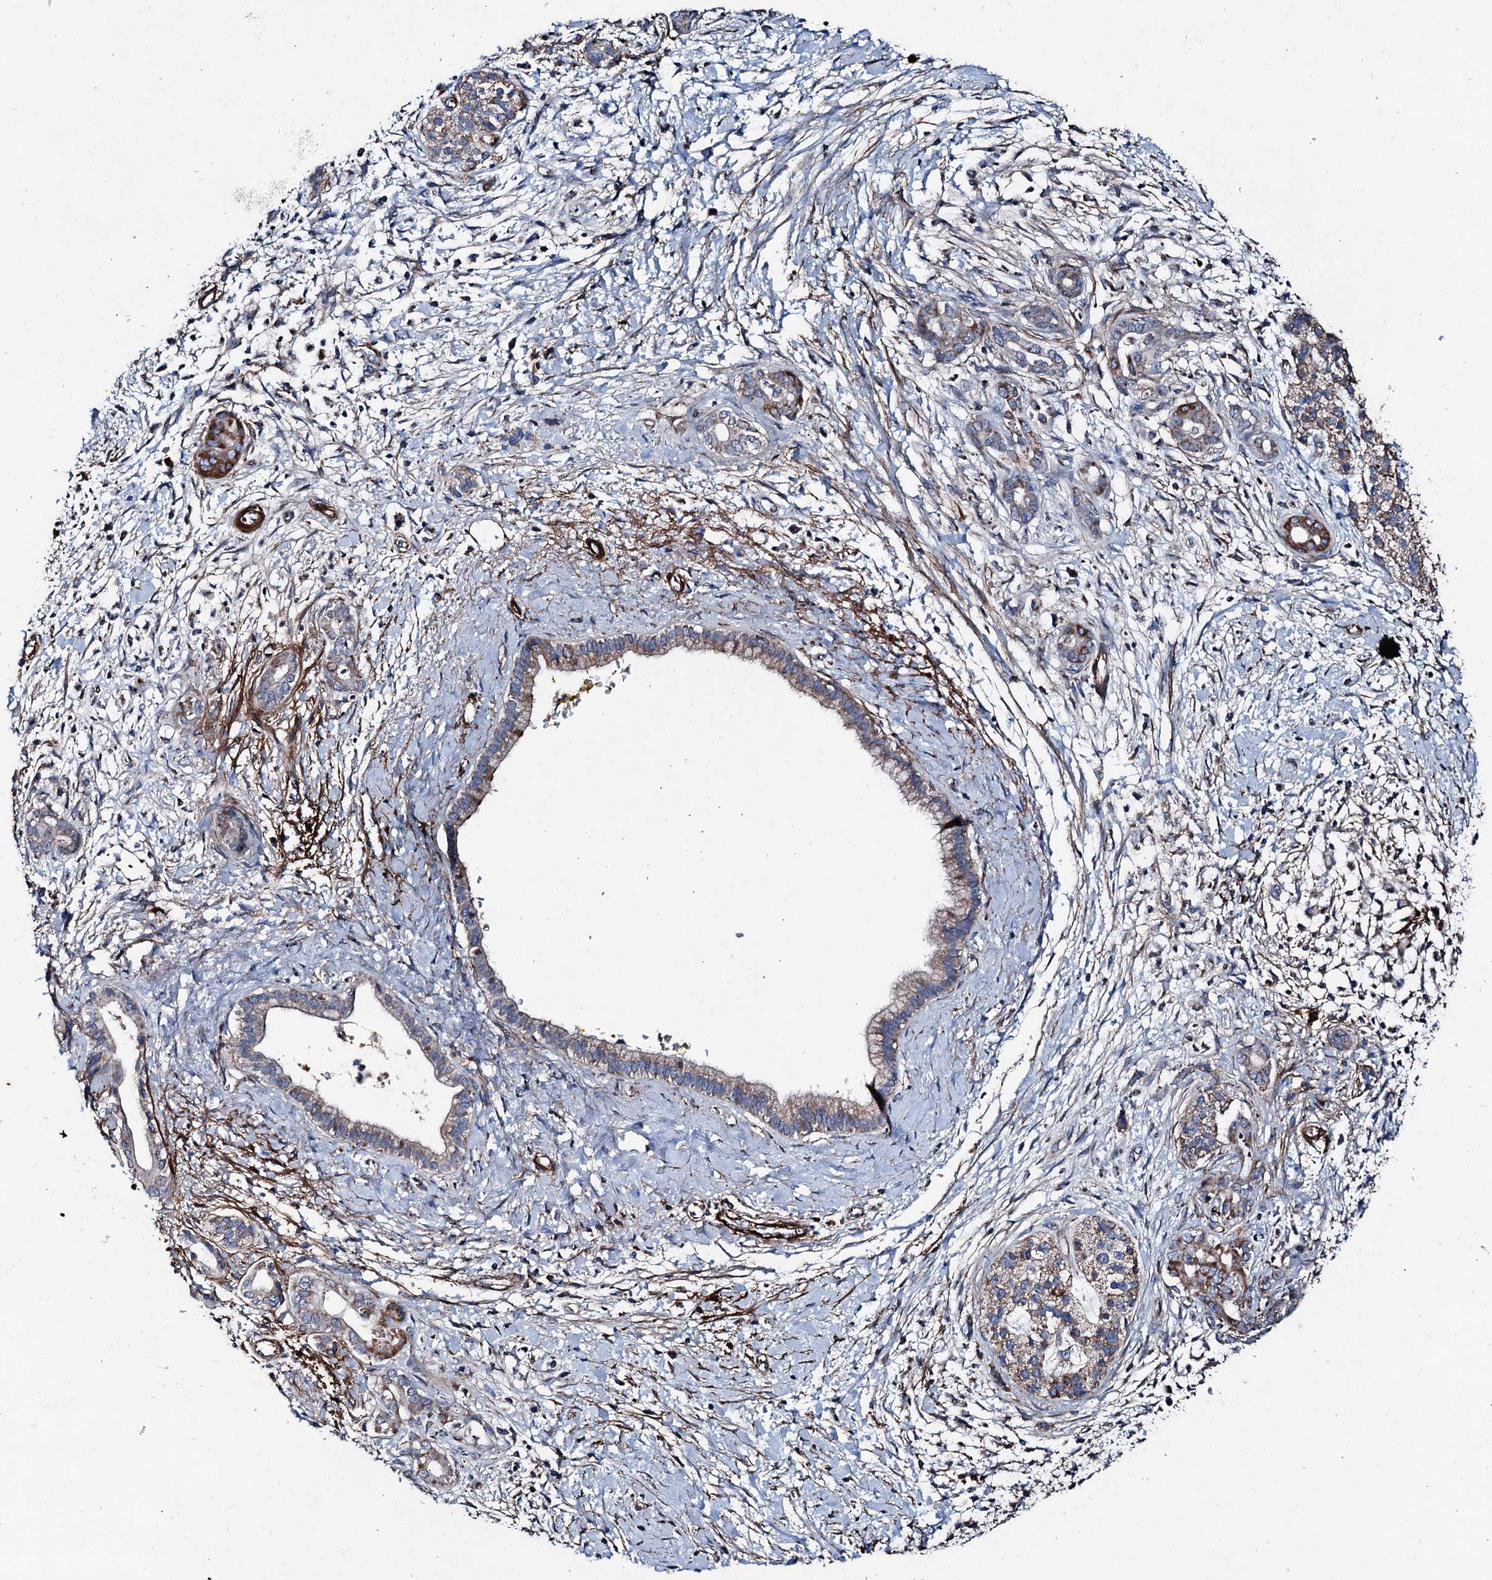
{"staining": {"intensity": "strong", "quantity": "<25%", "location": "cytoplasmic/membranous"}, "tissue": "pancreatic cancer", "cell_type": "Tumor cells", "image_type": "cancer", "snomed": [{"axis": "morphology", "description": "Adenocarcinoma, NOS"}, {"axis": "topography", "description": "Pancreas"}], "caption": "Immunohistochemistry image of neoplastic tissue: pancreatic cancer stained using immunohistochemistry shows medium levels of strong protein expression localized specifically in the cytoplasmic/membranous of tumor cells, appearing as a cytoplasmic/membranous brown color.", "gene": "DDIAS", "patient": {"sex": "male", "age": 58}}